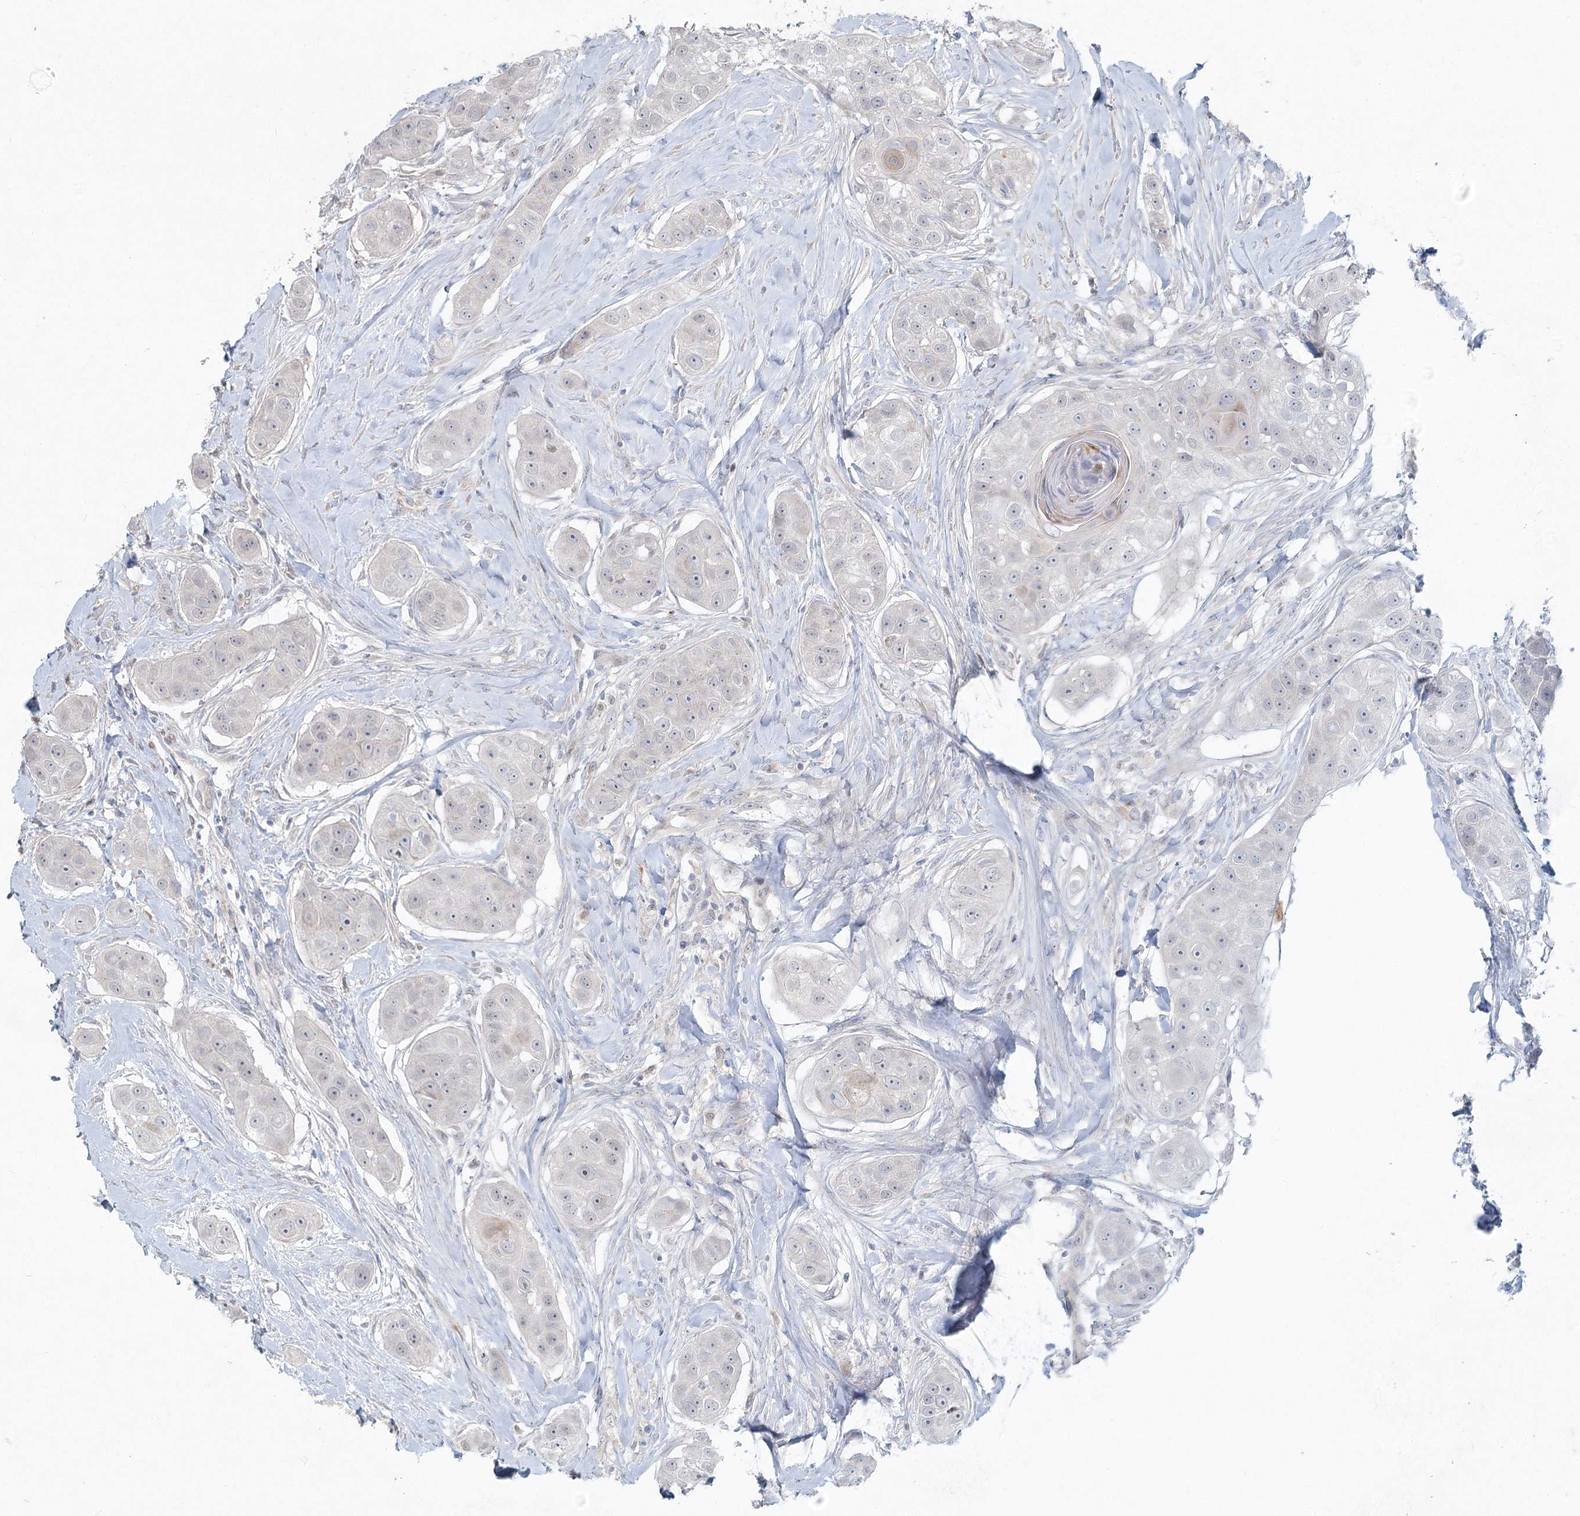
{"staining": {"intensity": "negative", "quantity": "none", "location": "none"}, "tissue": "head and neck cancer", "cell_type": "Tumor cells", "image_type": "cancer", "snomed": [{"axis": "morphology", "description": "Normal tissue, NOS"}, {"axis": "morphology", "description": "Squamous cell carcinoma, NOS"}, {"axis": "topography", "description": "Skeletal muscle"}, {"axis": "topography", "description": "Head-Neck"}], "caption": "Image shows no significant protein staining in tumor cells of head and neck squamous cell carcinoma.", "gene": "LRP2BP", "patient": {"sex": "male", "age": 51}}